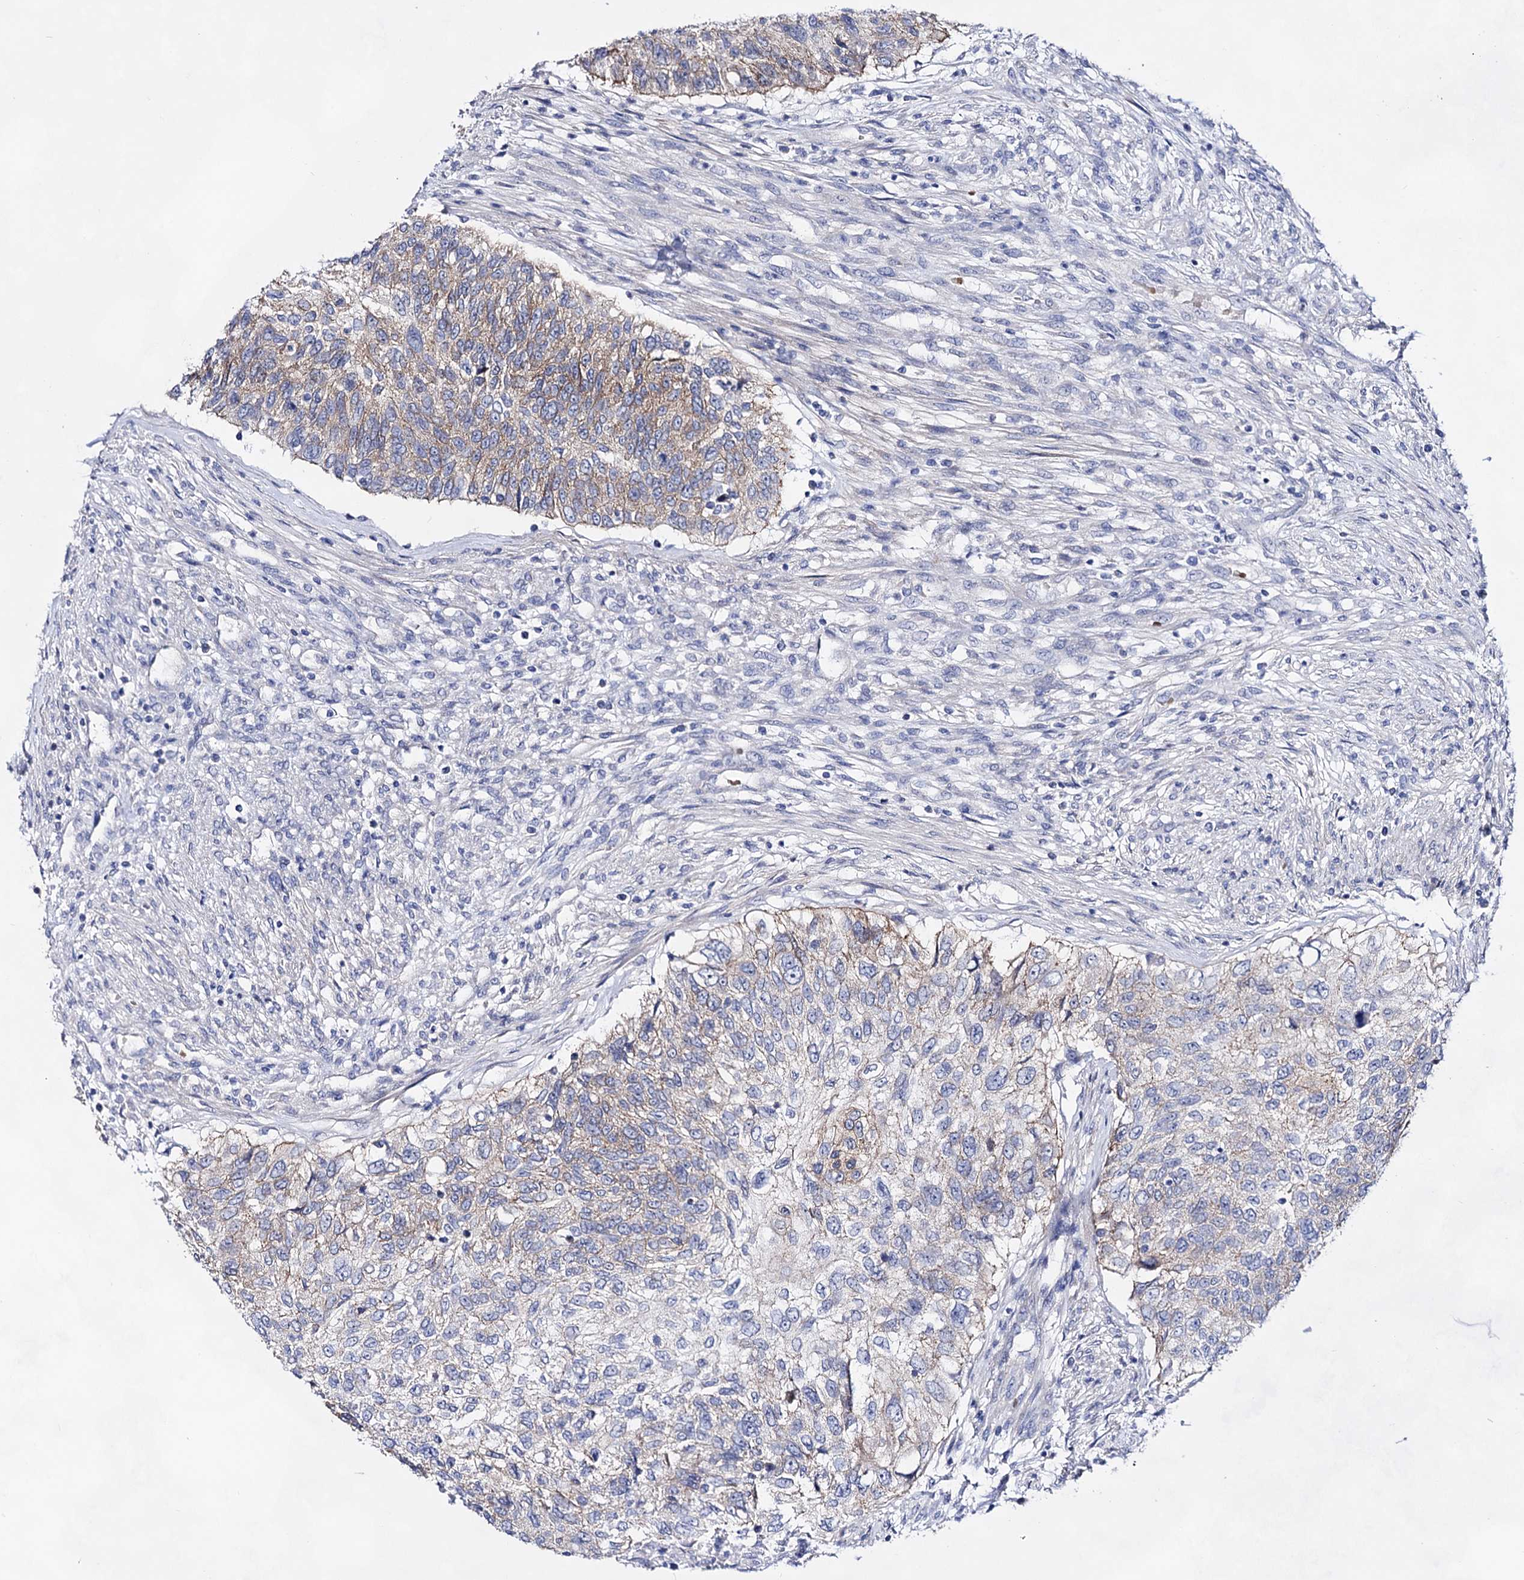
{"staining": {"intensity": "moderate", "quantity": "<25%", "location": "cytoplasmic/membranous"}, "tissue": "urothelial cancer", "cell_type": "Tumor cells", "image_type": "cancer", "snomed": [{"axis": "morphology", "description": "Urothelial carcinoma, High grade"}, {"axis": "topography", "description": "Urinary bladder"}], "caption": "A brown stain shows moderate cytoplasmic/membranous staining of a protein in human urothelial cancer tumor cells. Nuclei are stained in blue.", "gene": "PLIN1", "patient": {"sex": "female", "age": 60}}